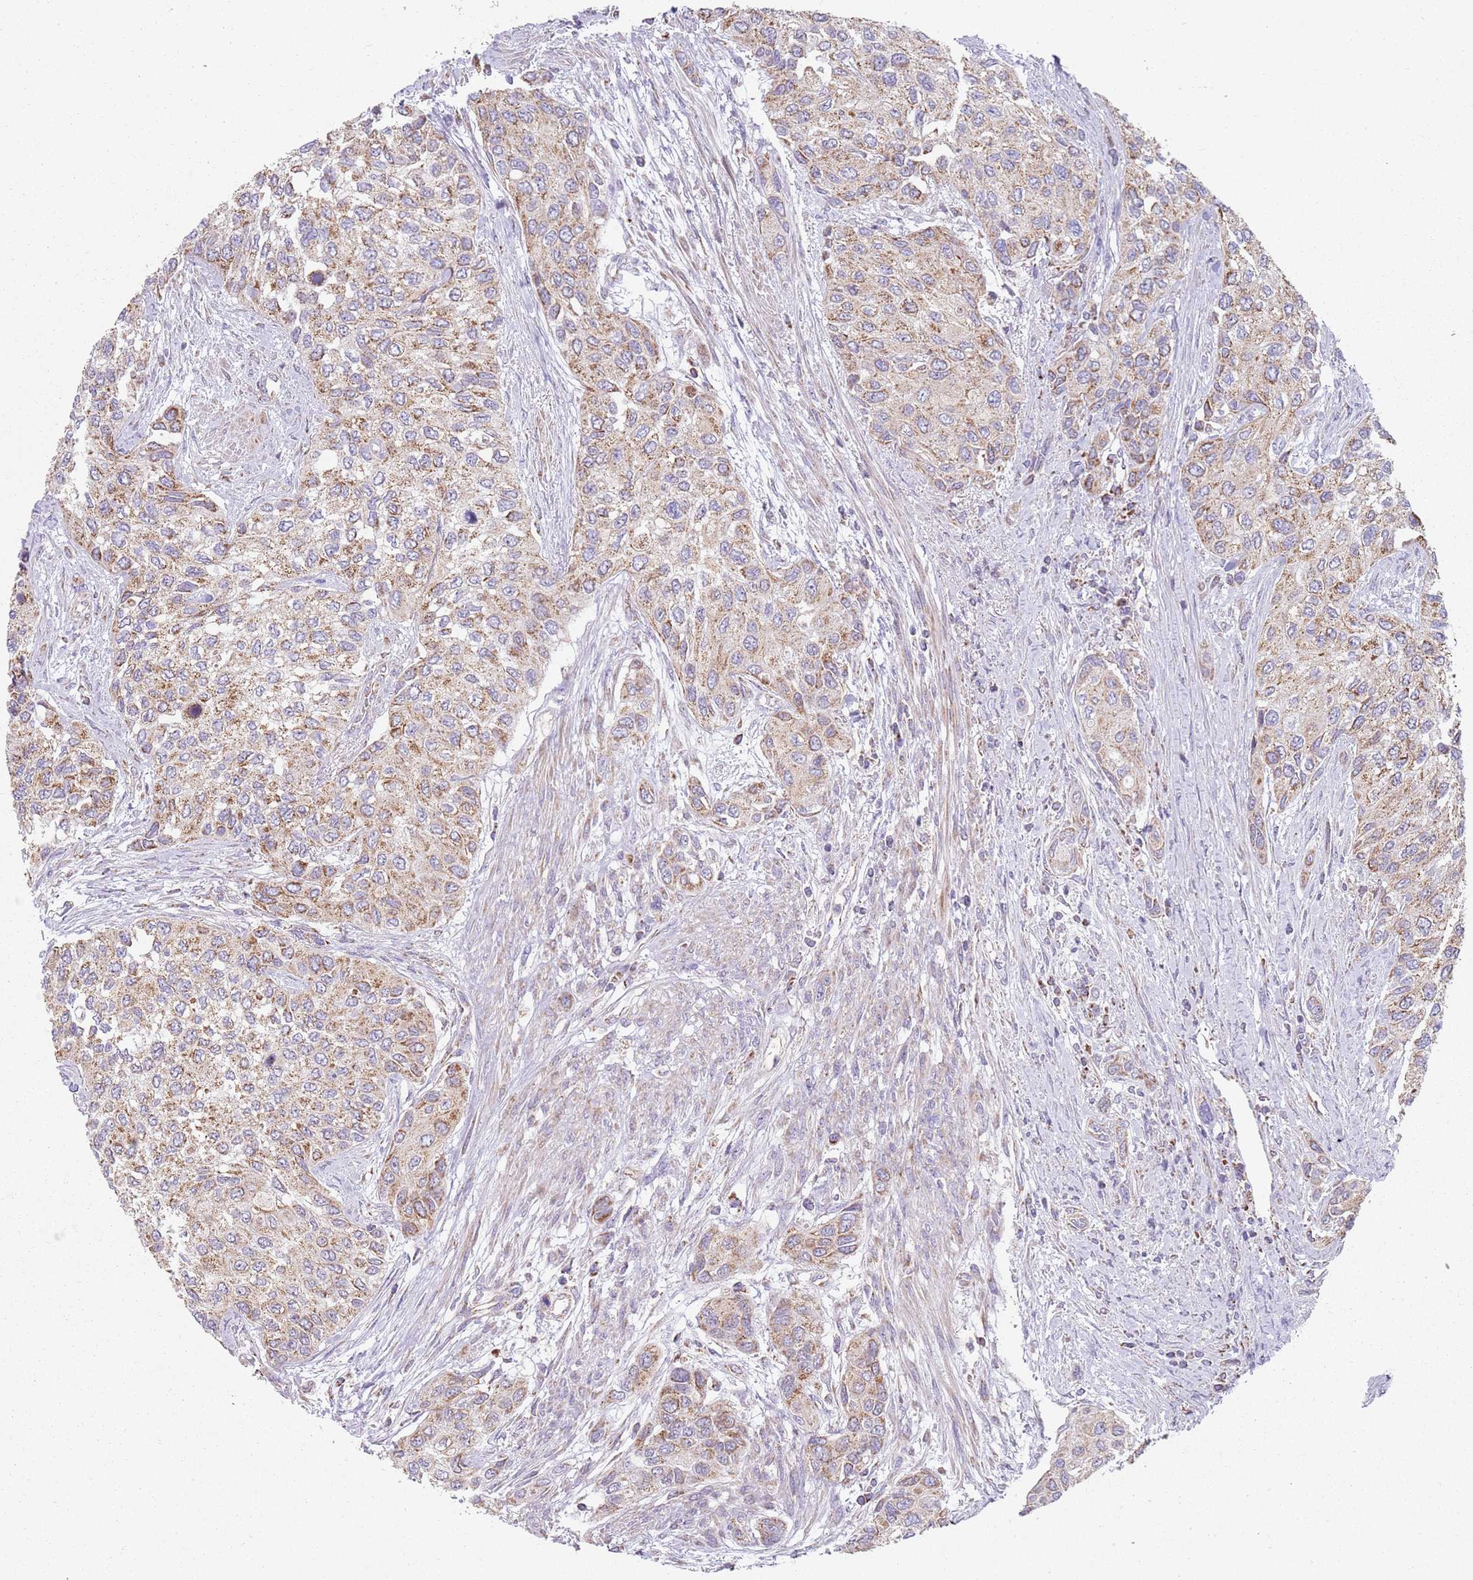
{"staining": {"intensity": "moderate", "quantity": ">75%", "location": "cytoplasmic/membranous"}, "tissue": "urothelial cancer", "cell_type": "Tumor cells", "image_type": "cancer", "snomed": [{"axis": "morphology", "description": "Normal tissue, NOS"}, {"axis": "morphology", "description": "Urothelial carcinoma, High grade"}, {"axis": "topography", "description": "Vascular tissue"}, {"axis": "topography", "description": "Urinary bladder"}], "caption": "Brown immunohistochemical staining in human urothelial carcinoma (high-grade) demonstrates moderate cytoplasmic/membranous positivity in about >75% of tumor cells.", "gene": "GAS8", "patient": {"sex": "female", "age": 56}}